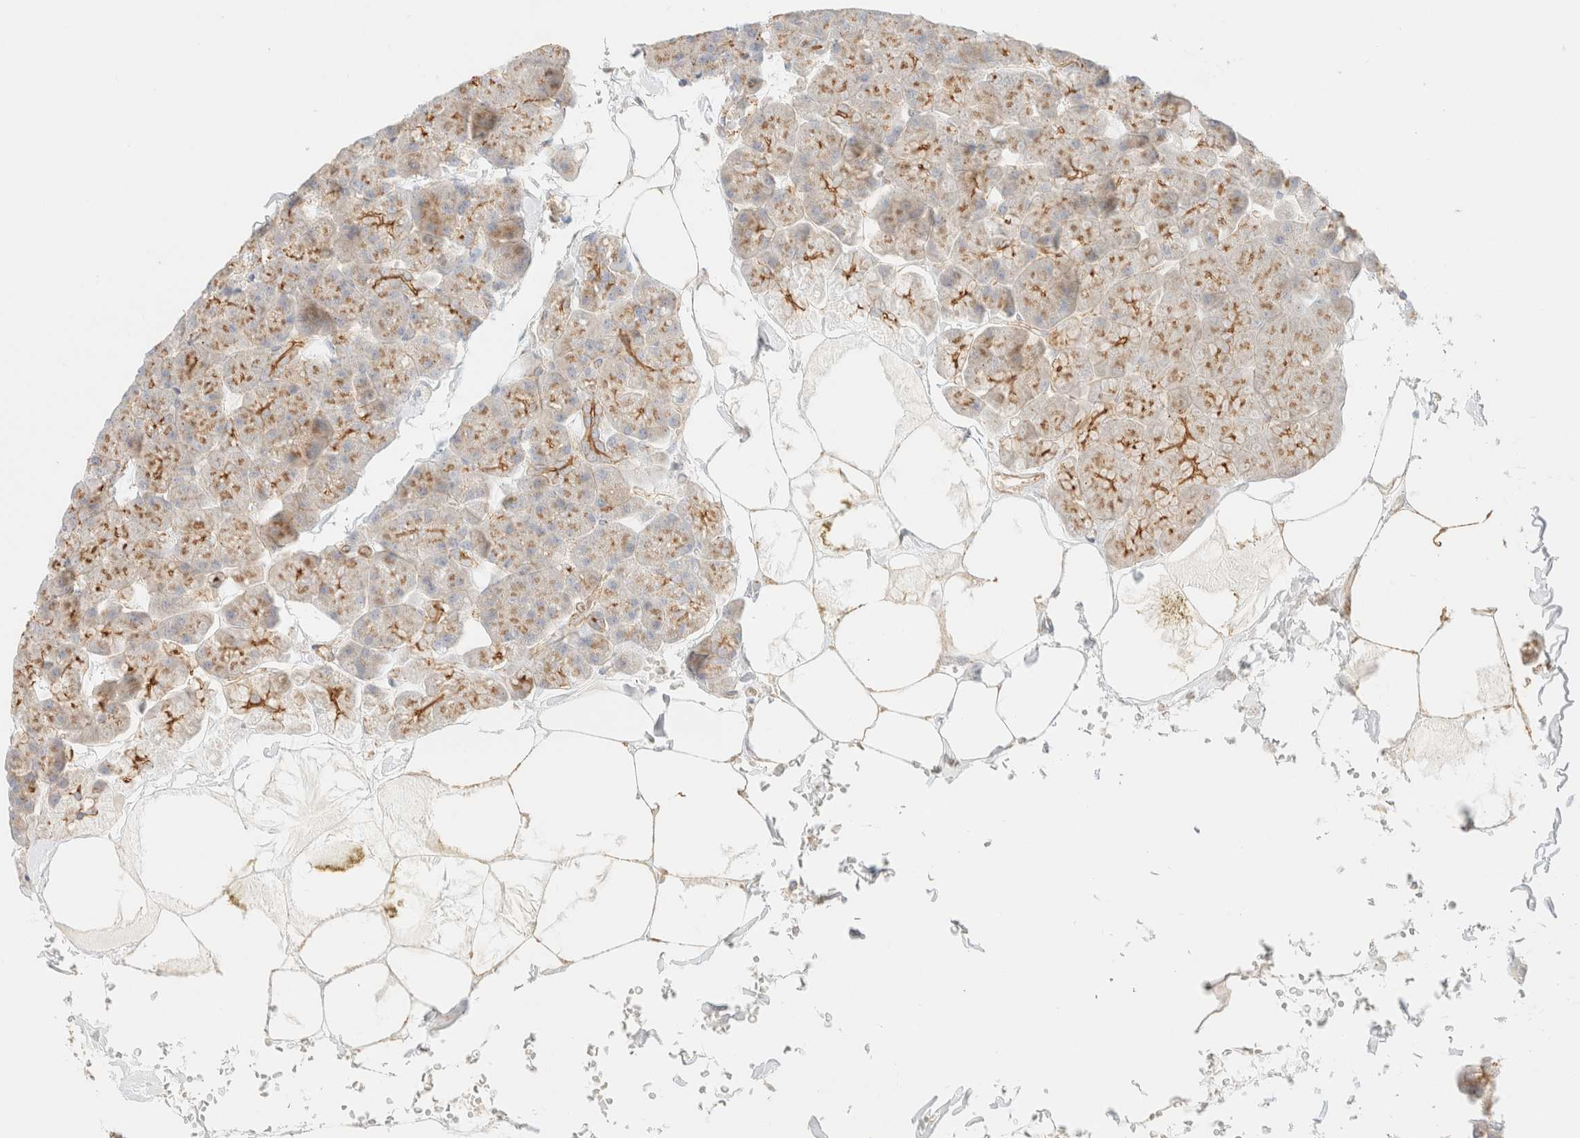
{"staining": {"intensity": "moderate", "quantity": "<25%", "location": "cytoplasmic/membranous"}, "tissue": "pancreas", "cell_type": "Exocrine glandular cells", "image_type": "normal", "snomed": [{"axis": "morphology", "description": "Normal tissue, NOS"}, {"axis": "topography", "description": "Pancreas"}], "caption": "Benign pancreas was stained to show a protein in brown. There is low levels of moderate cytoplasmic/membranous expression in approximately <25% of exocrine glandular cells. (Stains: DAB (3,3'-diaminobenzidine) in brown, nuclei in blue, Microscopy: brightfield microscopy at high magnification).", "gene": "MYO10", "patient": {"sex": "male", "age": 35}}